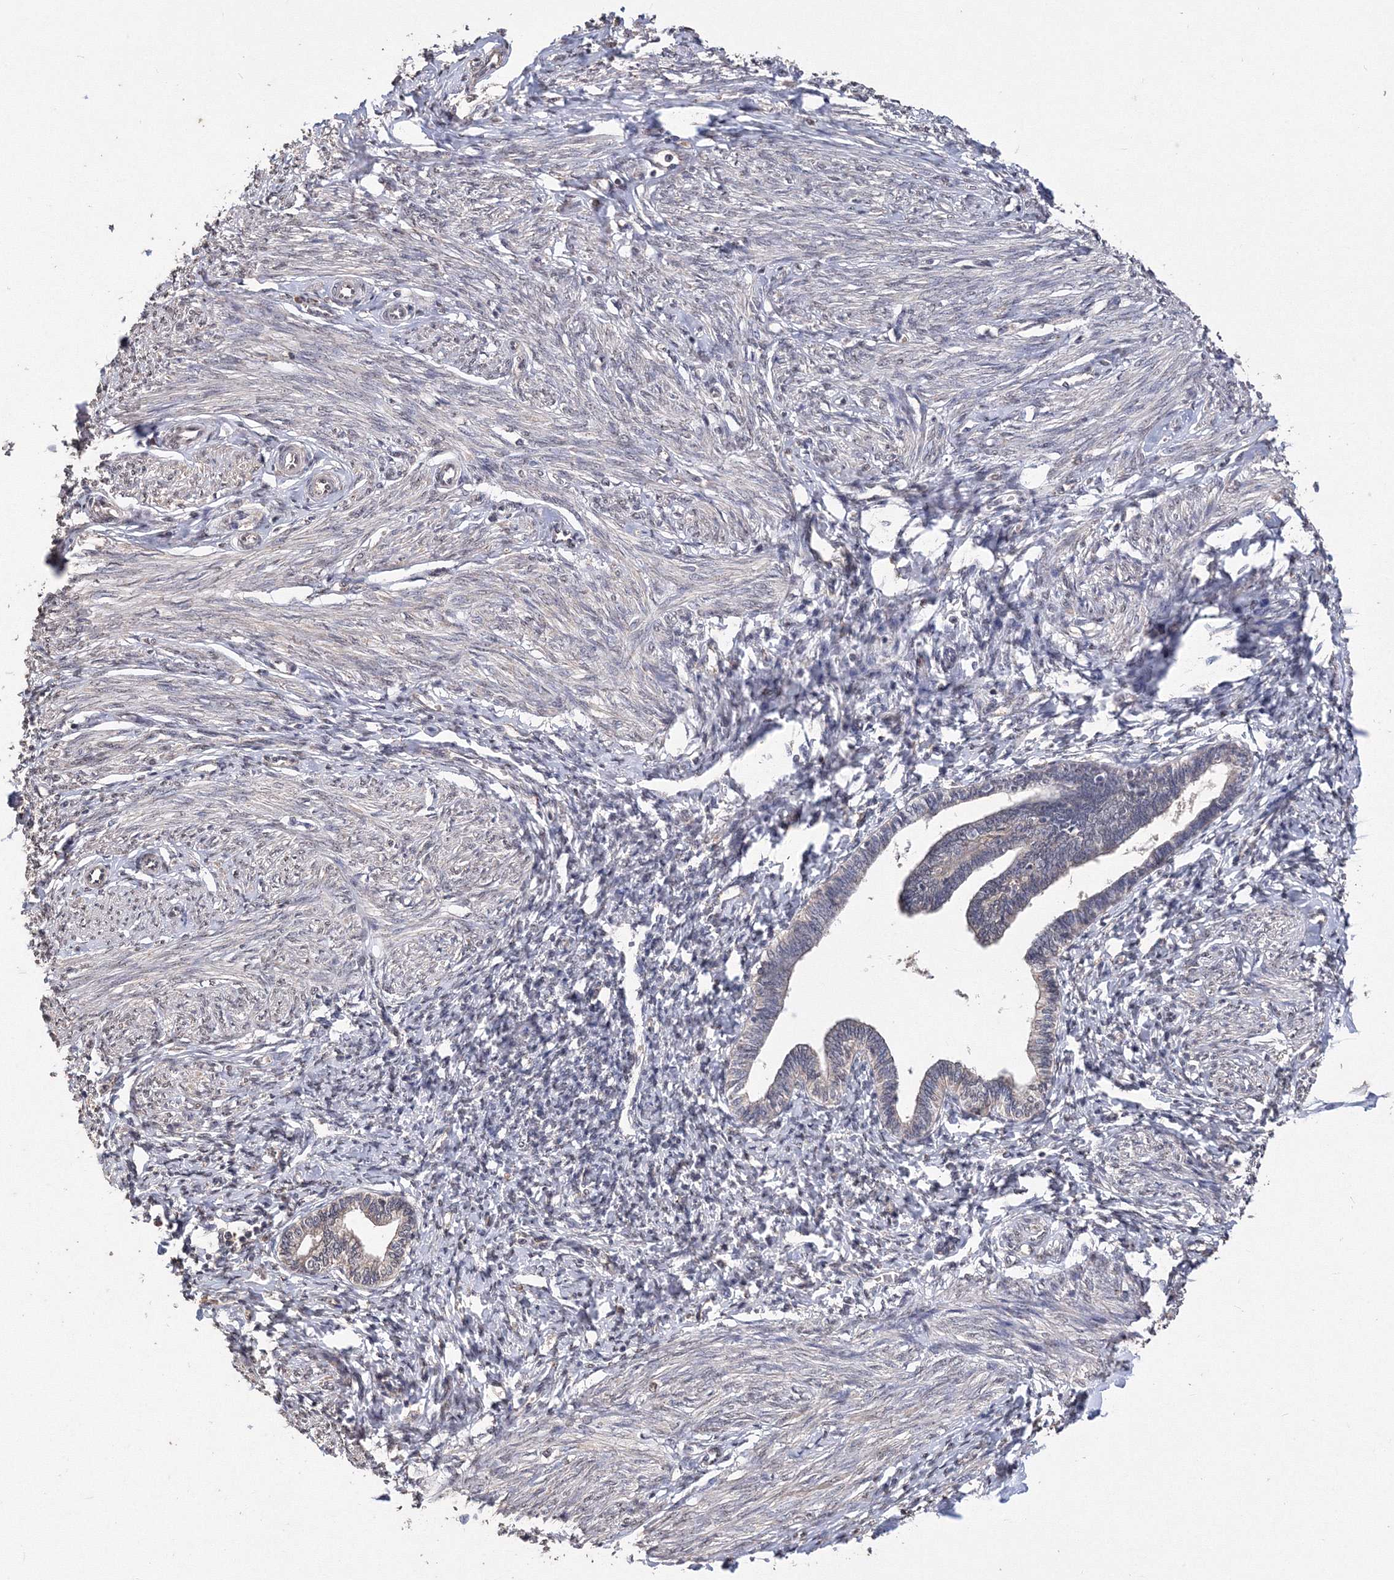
{"staining": {"intensity": "negative", "quantity": "none", "location": "none"}, "tissue": "endometrium", "cell_type": "Cells in endometrial stroma", "image_type": "normal", "snomed": [{"axis": "morphology", "description": "Normal tissue, NOS"}, {"axis": "topography", "description": "Endometrium"}], "caption": "Endometrium was stained to show a protein in brown. There is no significant positivity in cells in endometrial stroma.", "gene": "GPN1", "patient": {"sex": "female", "age": 72}}